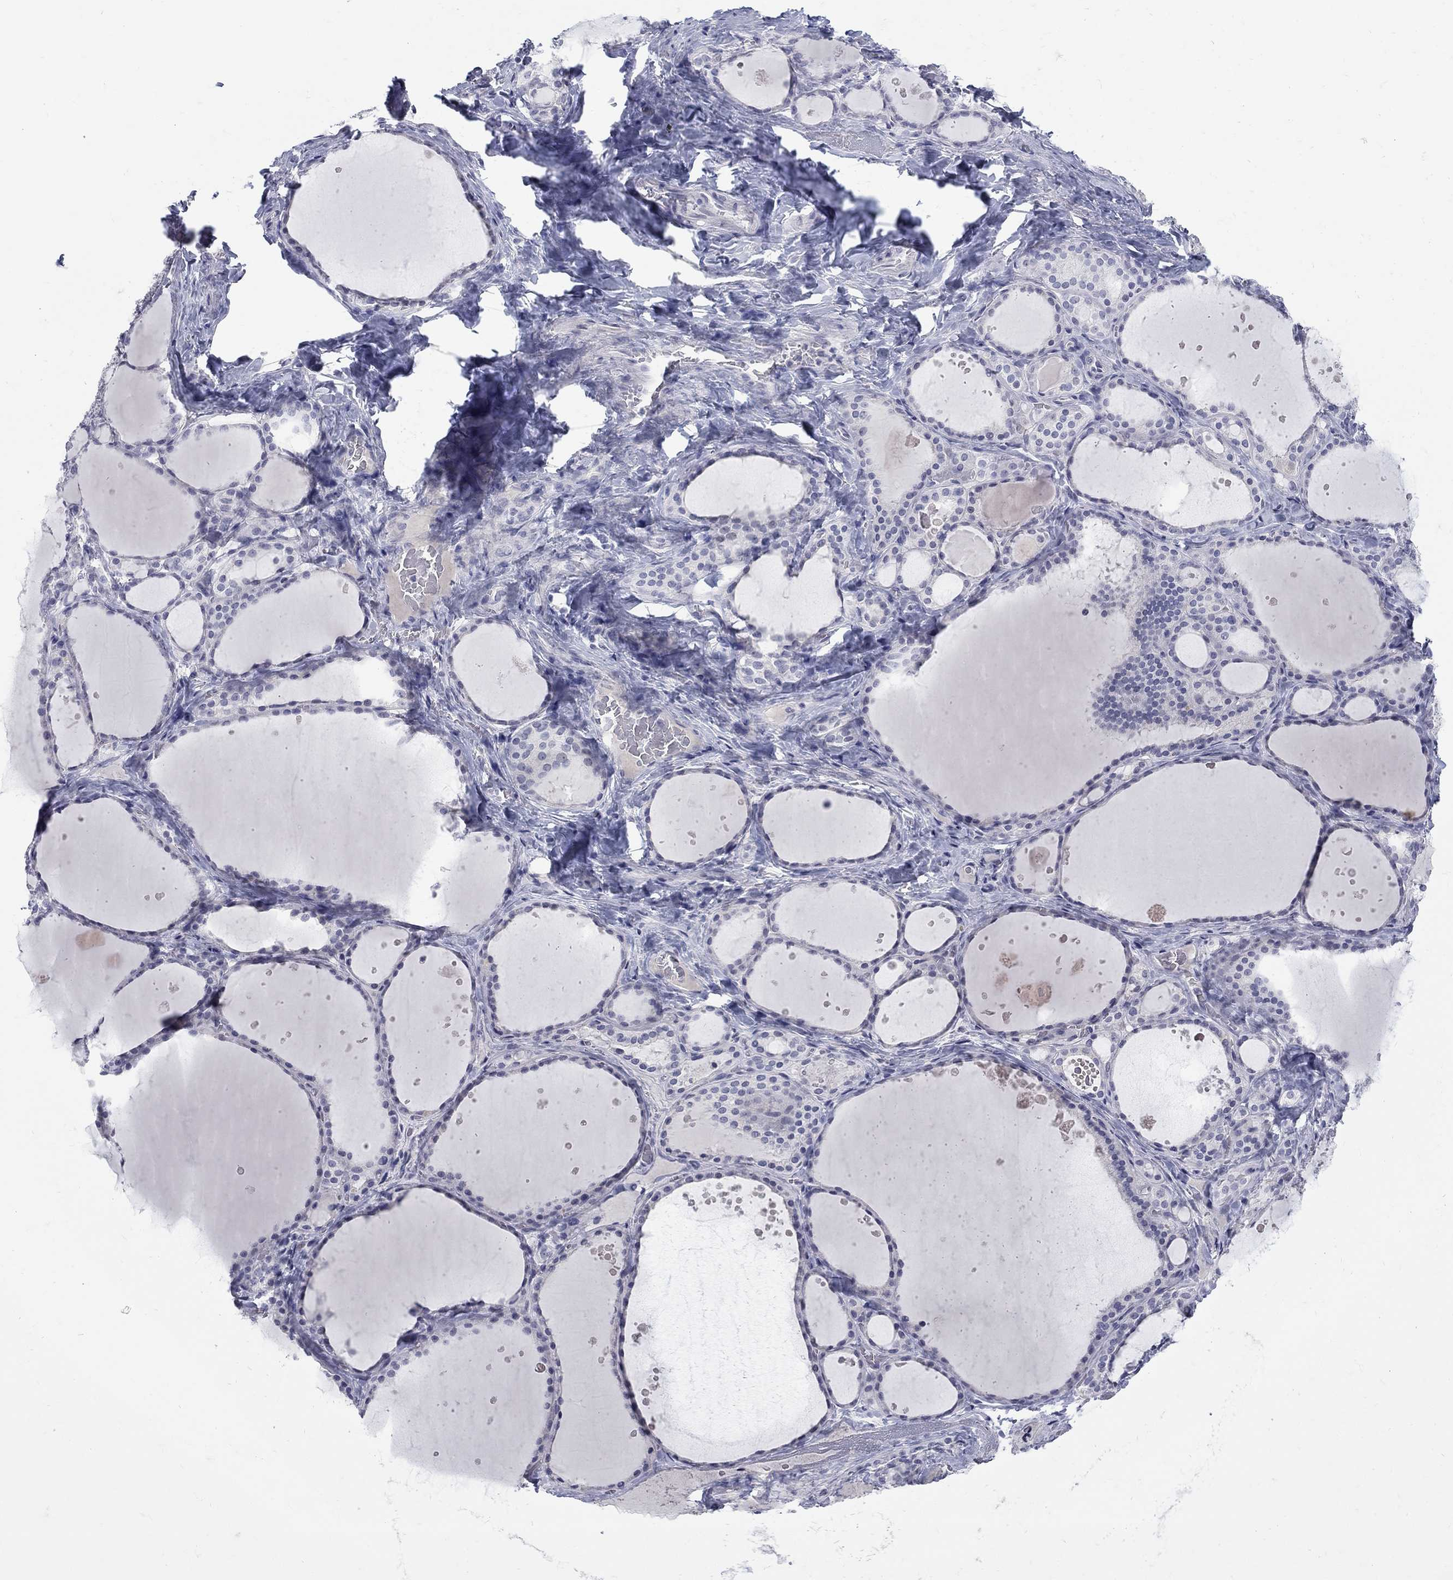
{"staining": {"intensity": "negative", "quantity": "none", "location": "none"}, "tissue": "thyroid gland", "cell_type": "Glandular cells", "image_type": "normal", "snomed": [{"axis": "morphology", "description": "Normal tissue, NOS"}, {"axis": "topography", "description": "Thyroid gland"}], "caption": "Immunohistochemistry (IHC) of unremarkable human thyroid gland exhibits no expression in glandular cells. Brightfield microscopy of immunohistochemistry stained with DAB (brown) and hematoxylin (blue), captured at high magnification.", "gene": "CTNND2", "patient": {"sex": "male", "age": 63}}